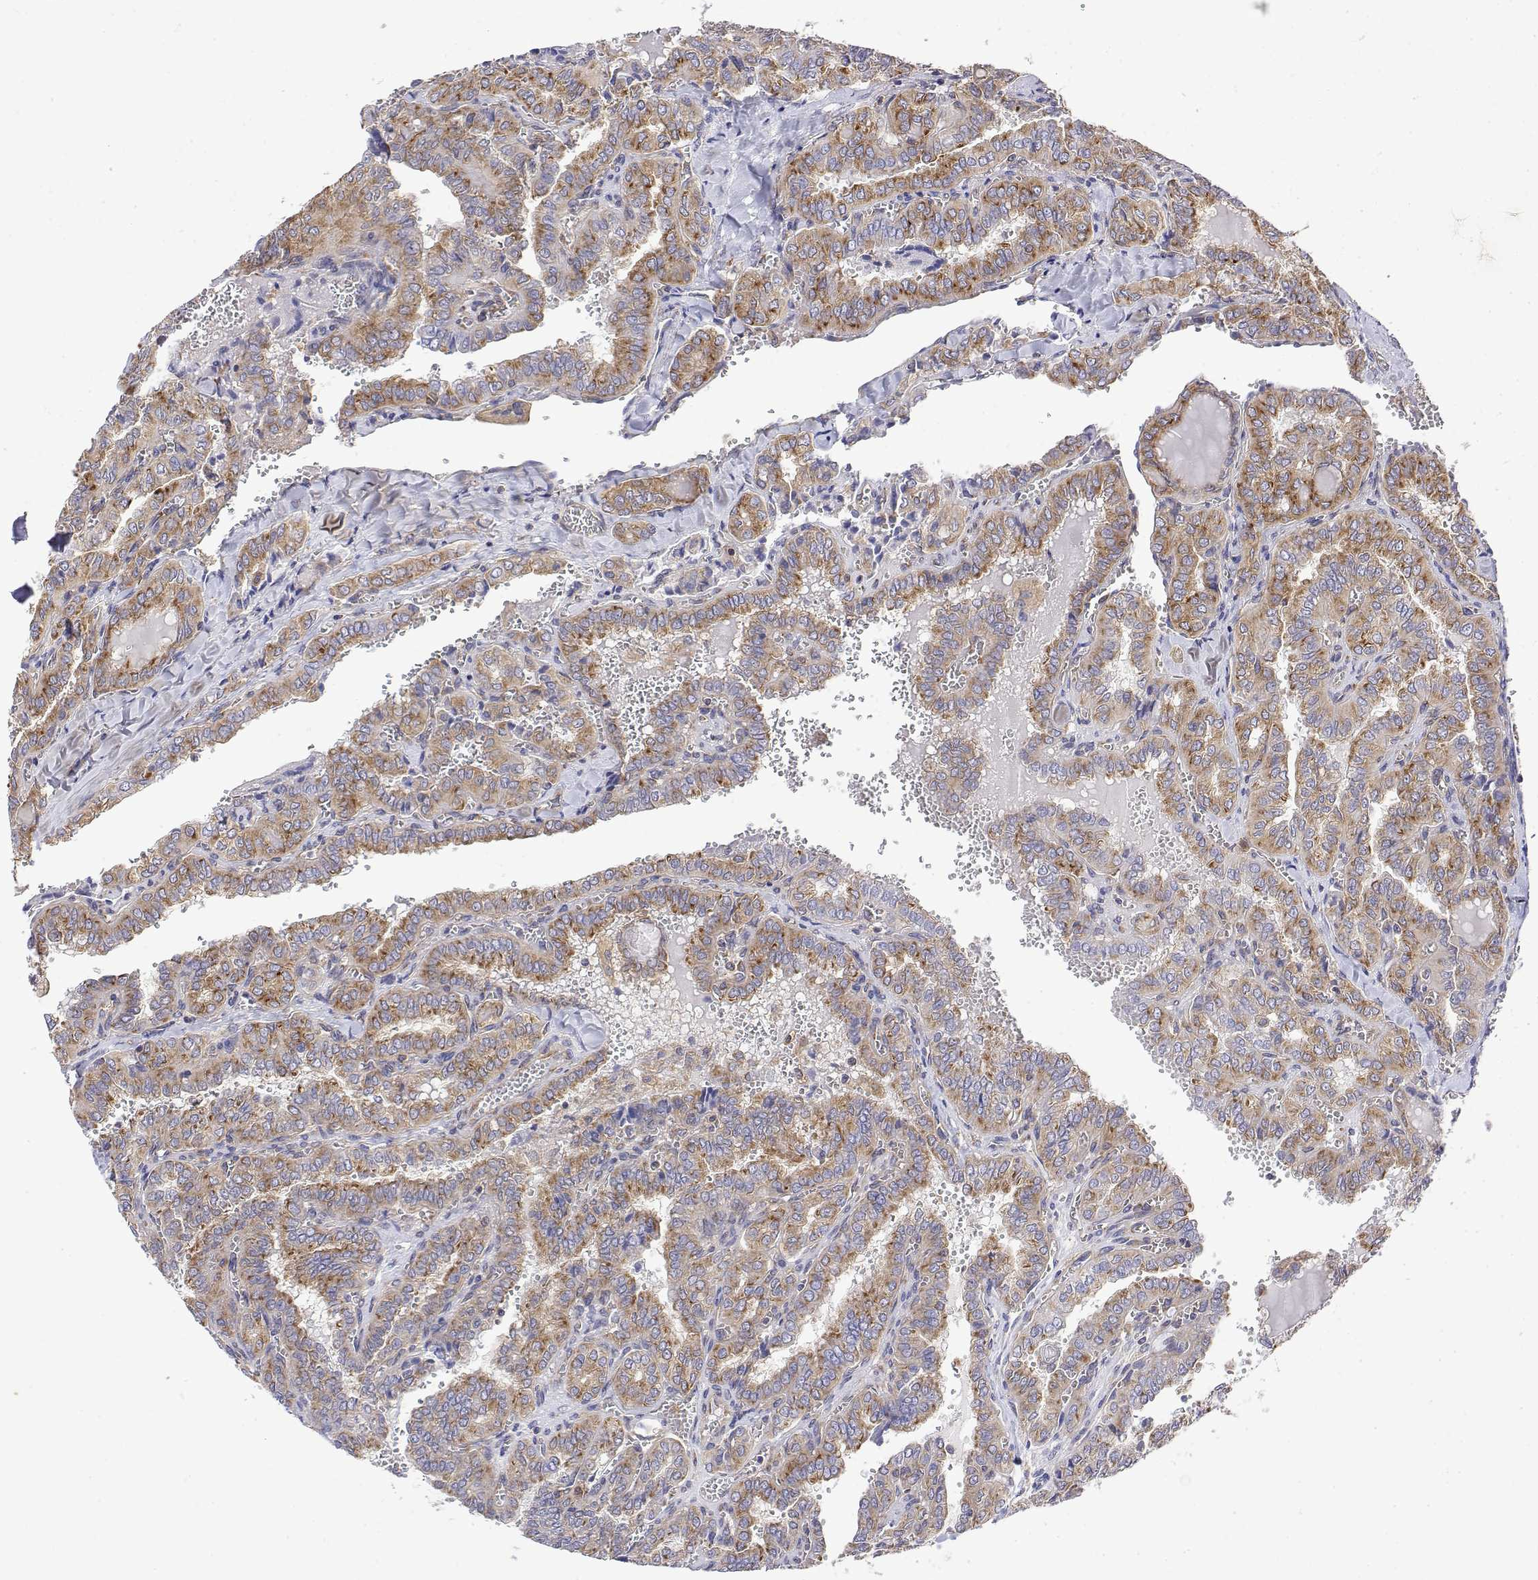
{"staining": {"intensity": "moderate", "quantity": ">75%", "location": "cytoplasmic/membranous"}, "tissue": "thyroid cancer", "cell_type": "Tumor cells", "image_type": "cancer", "snomed": [{"axis": "morphology", "description": "Papillary adenocarcinoma, NOS"}, {"axis": "topography", "description": "Thyroid gland"}], "caption": "Moderate cytoplasmic/membranous protein expression is present in approximately >75% of tumor cells in papillary adenocarcinoma (thyroid). The staining was performed using DAB (3,3'-diaminobenzidine) to visualize the protein expression in brown, while the nuclei were stained in blue with hematoxylin (Magnification: 20x).", "gene": "EEF1G", "patient": {"sex": "female", "age": 41}}